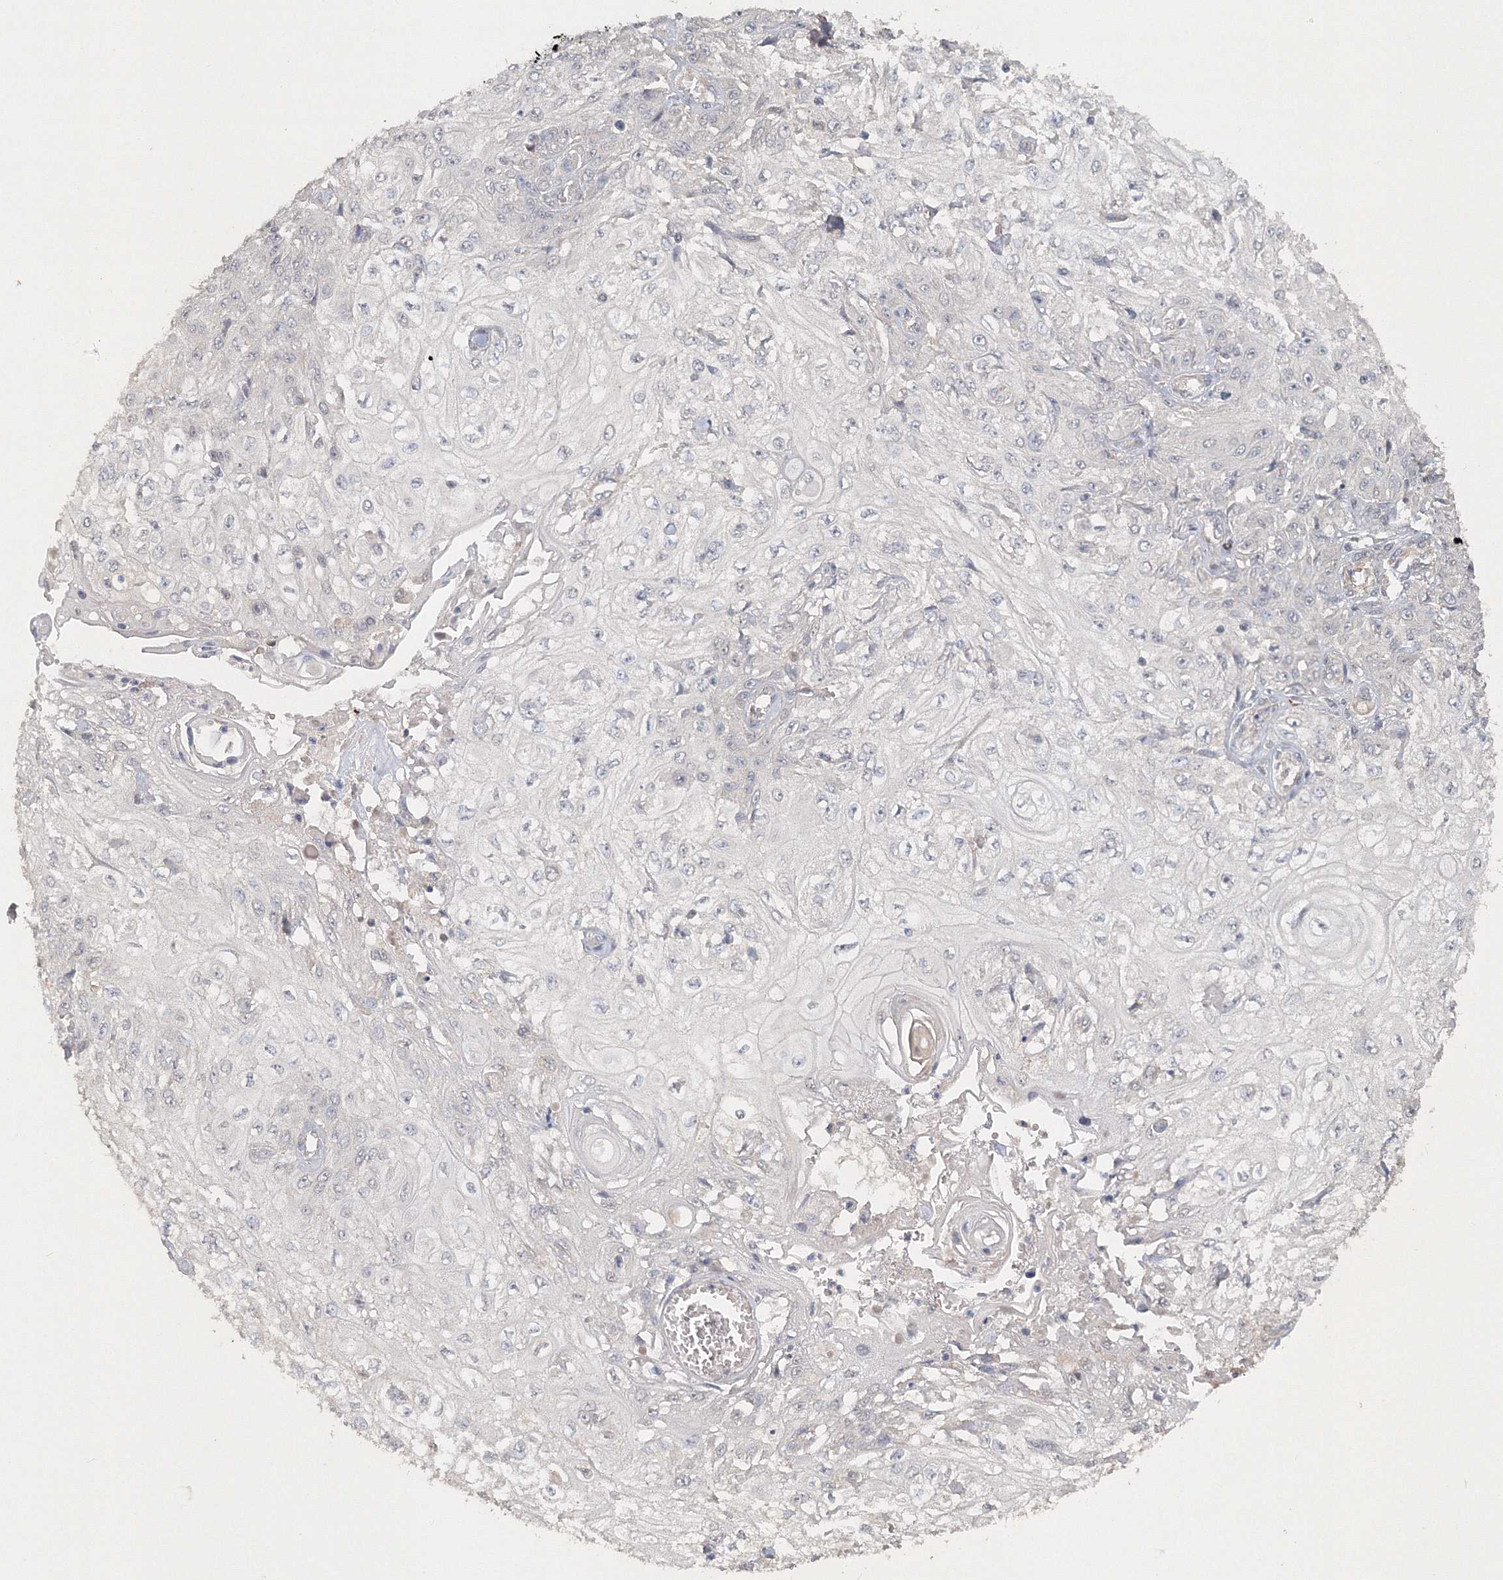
{"staining": {"intensity": "negative", "quantity": "none", "location": "none"}, "tissue": "skin cancer", "cell_type": "Tumor cells", "image_type": "cancer", "snomed": [{"axis": "morphology", "description": "Squamous cell carcinoma, NOS"}, {"axis": "morphology", "description": "Squamous cell carcinoma, metastatic, NOS"}, {"axis": "topography", "description": "Skin"}, {"axis": "topography", "description": "Lymph node"}], "caption": "Protein analysis of metastatic squamous cell carcinoma (skin) reveals no significant positivity in tumor cells.", "gene": "NALF2", "patient": {"sex": "male", "age": 75}}